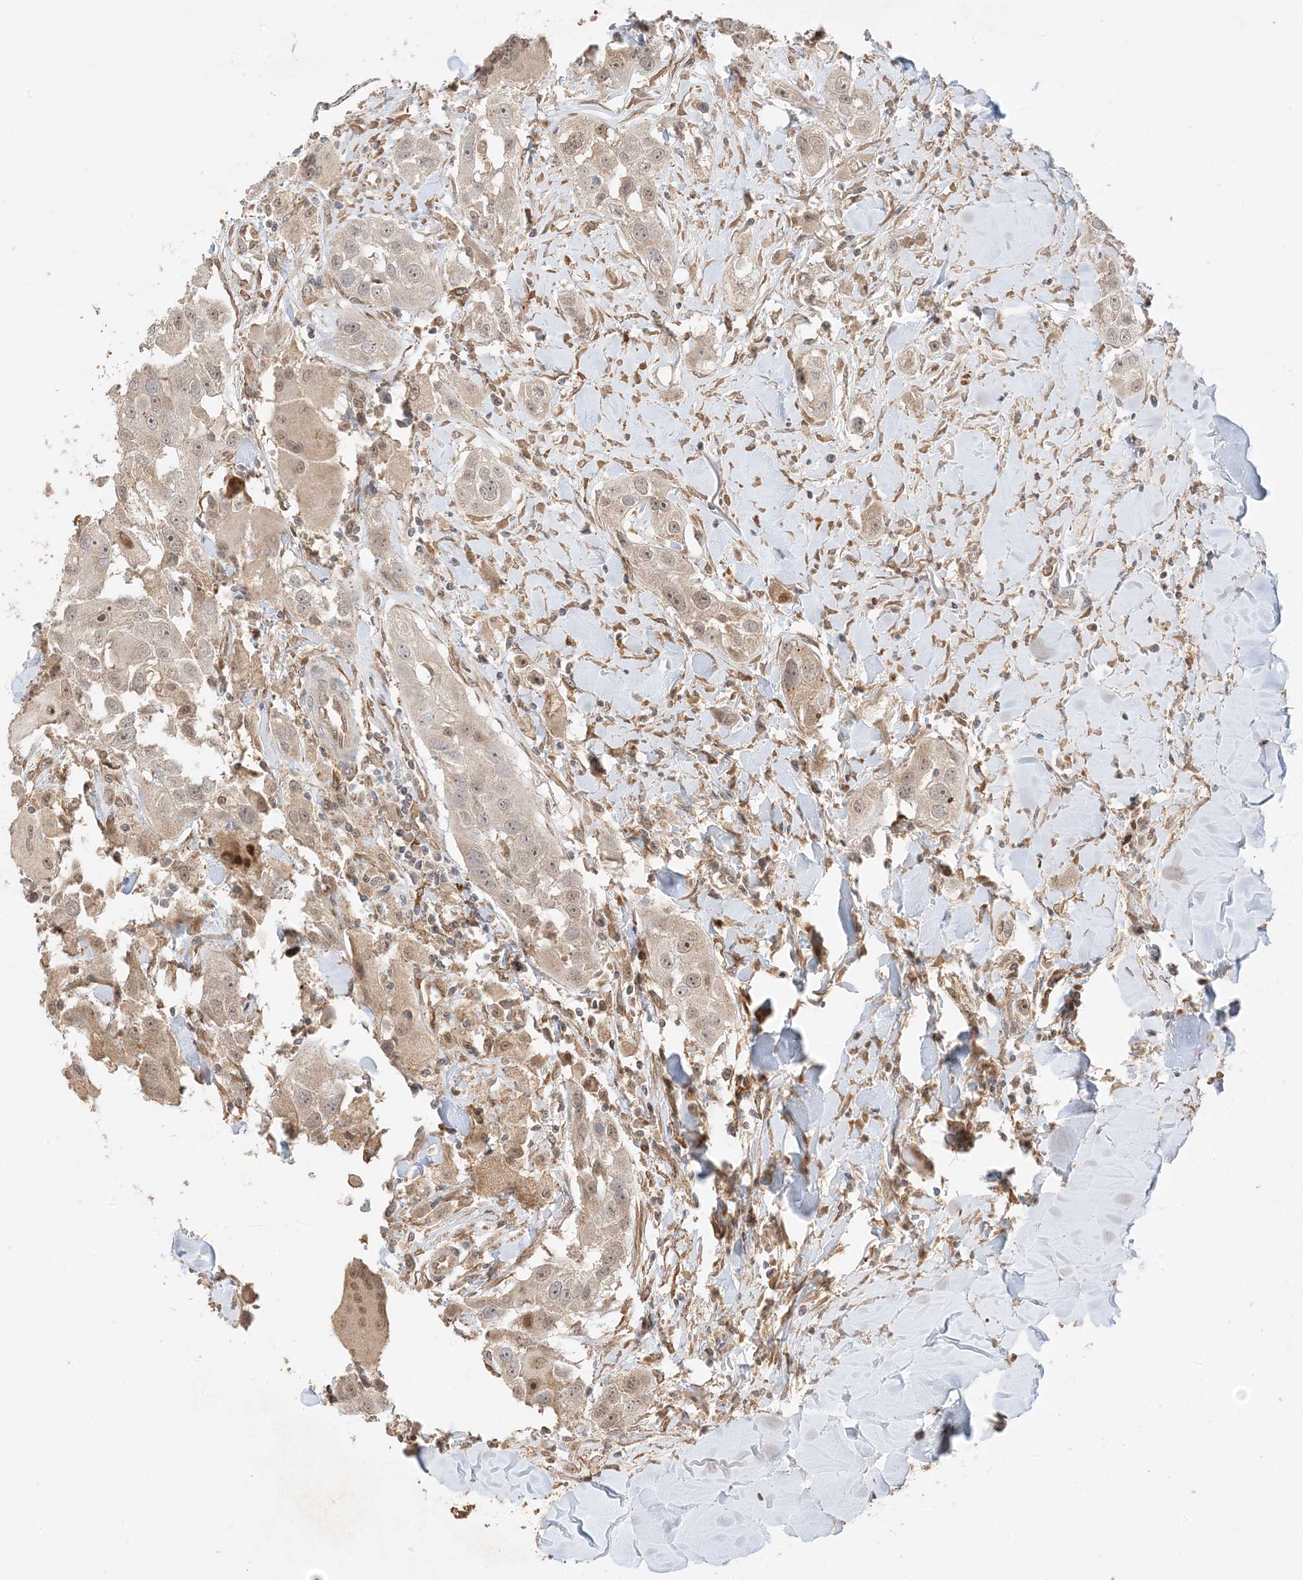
{"staining": {"intensity": "moderate", "quantity": "25%-75%", "location": "cytoplasmic/membranous,nuclear"}, "tissue": "head and neck cancer", "cell_type": "Tumor cells", "image_type": "cancer", "snomed": [{"axis": "morphology", "description": "Normal tissue, NOS"}, {"axis": "morphology", "description": "Squamous cell carcinoma, NOS"}, {"axis": "topography", "description": "Skeletal muscle"}, {"axis": "topography", "description": "Head-Neck"}], "caption": "Protein staining of head and neck cancer tissue shows moderate cytoplasmic/membranous and nuclear positivity in about 25%-75% of tumor cells.", "gene": "ZBTB41", "patient": {"sex": "male", "age": 51}}